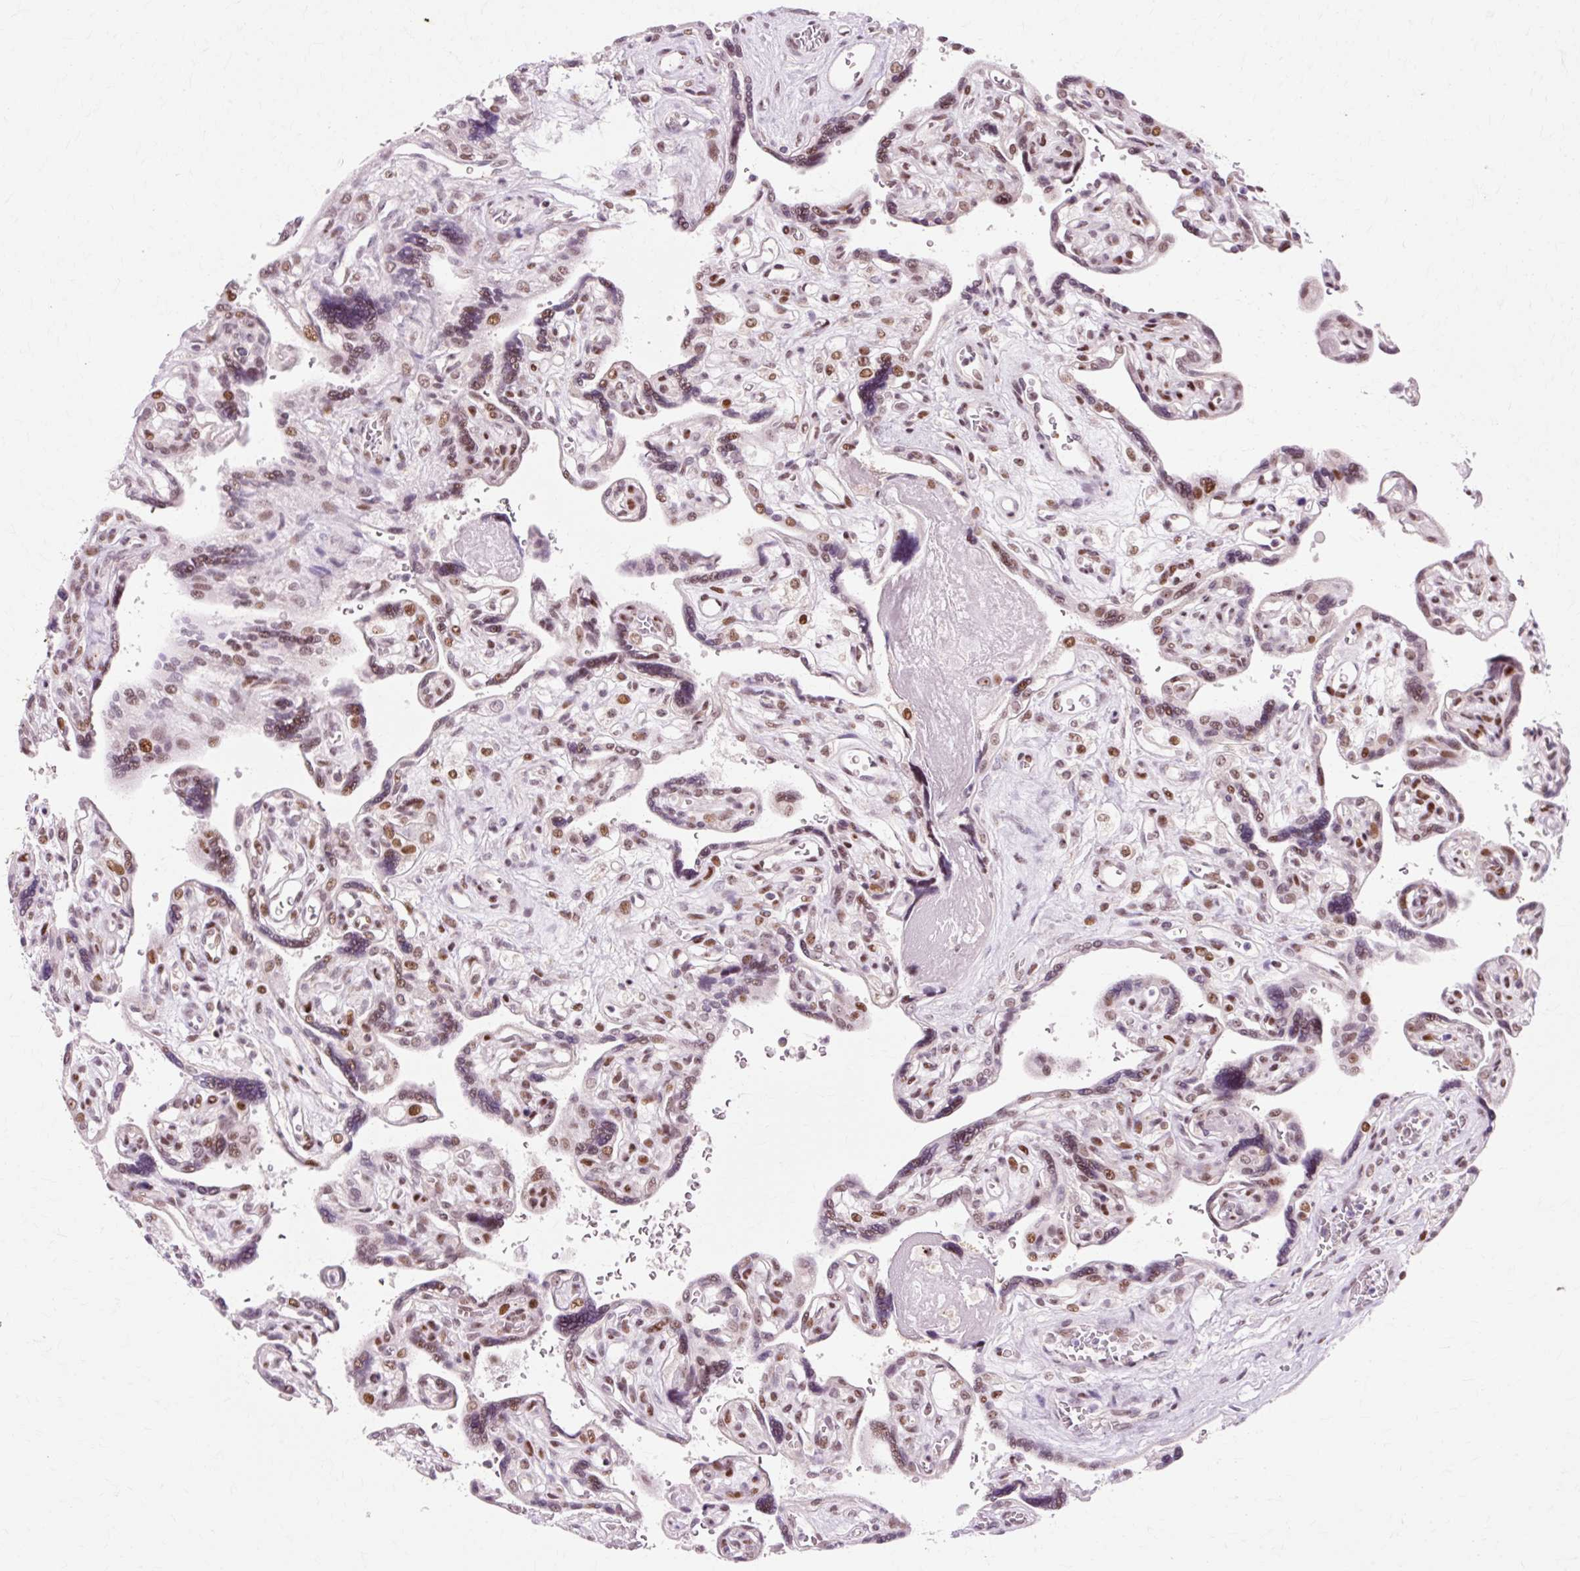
{"staining": {"intensity": "moderate", "quantity": "25%-75%", "location": "nuclear"}, "tissue": "placenta", "cell_type": "Trophoblastic cells", "image_type": "normal", "snomed": [{"axis": "morphology", "description": "Normal tissue, NOS"}, {"axis": "topography", "description": "Placenta"}], "caption": "Placenta stained for a protein (brown) demonstrates moderate nuclear positive staining in about 25%-75% of trophoblastic cells.", "gene": "MACROD2", "patient": {"sex": "female", "age": 39}}